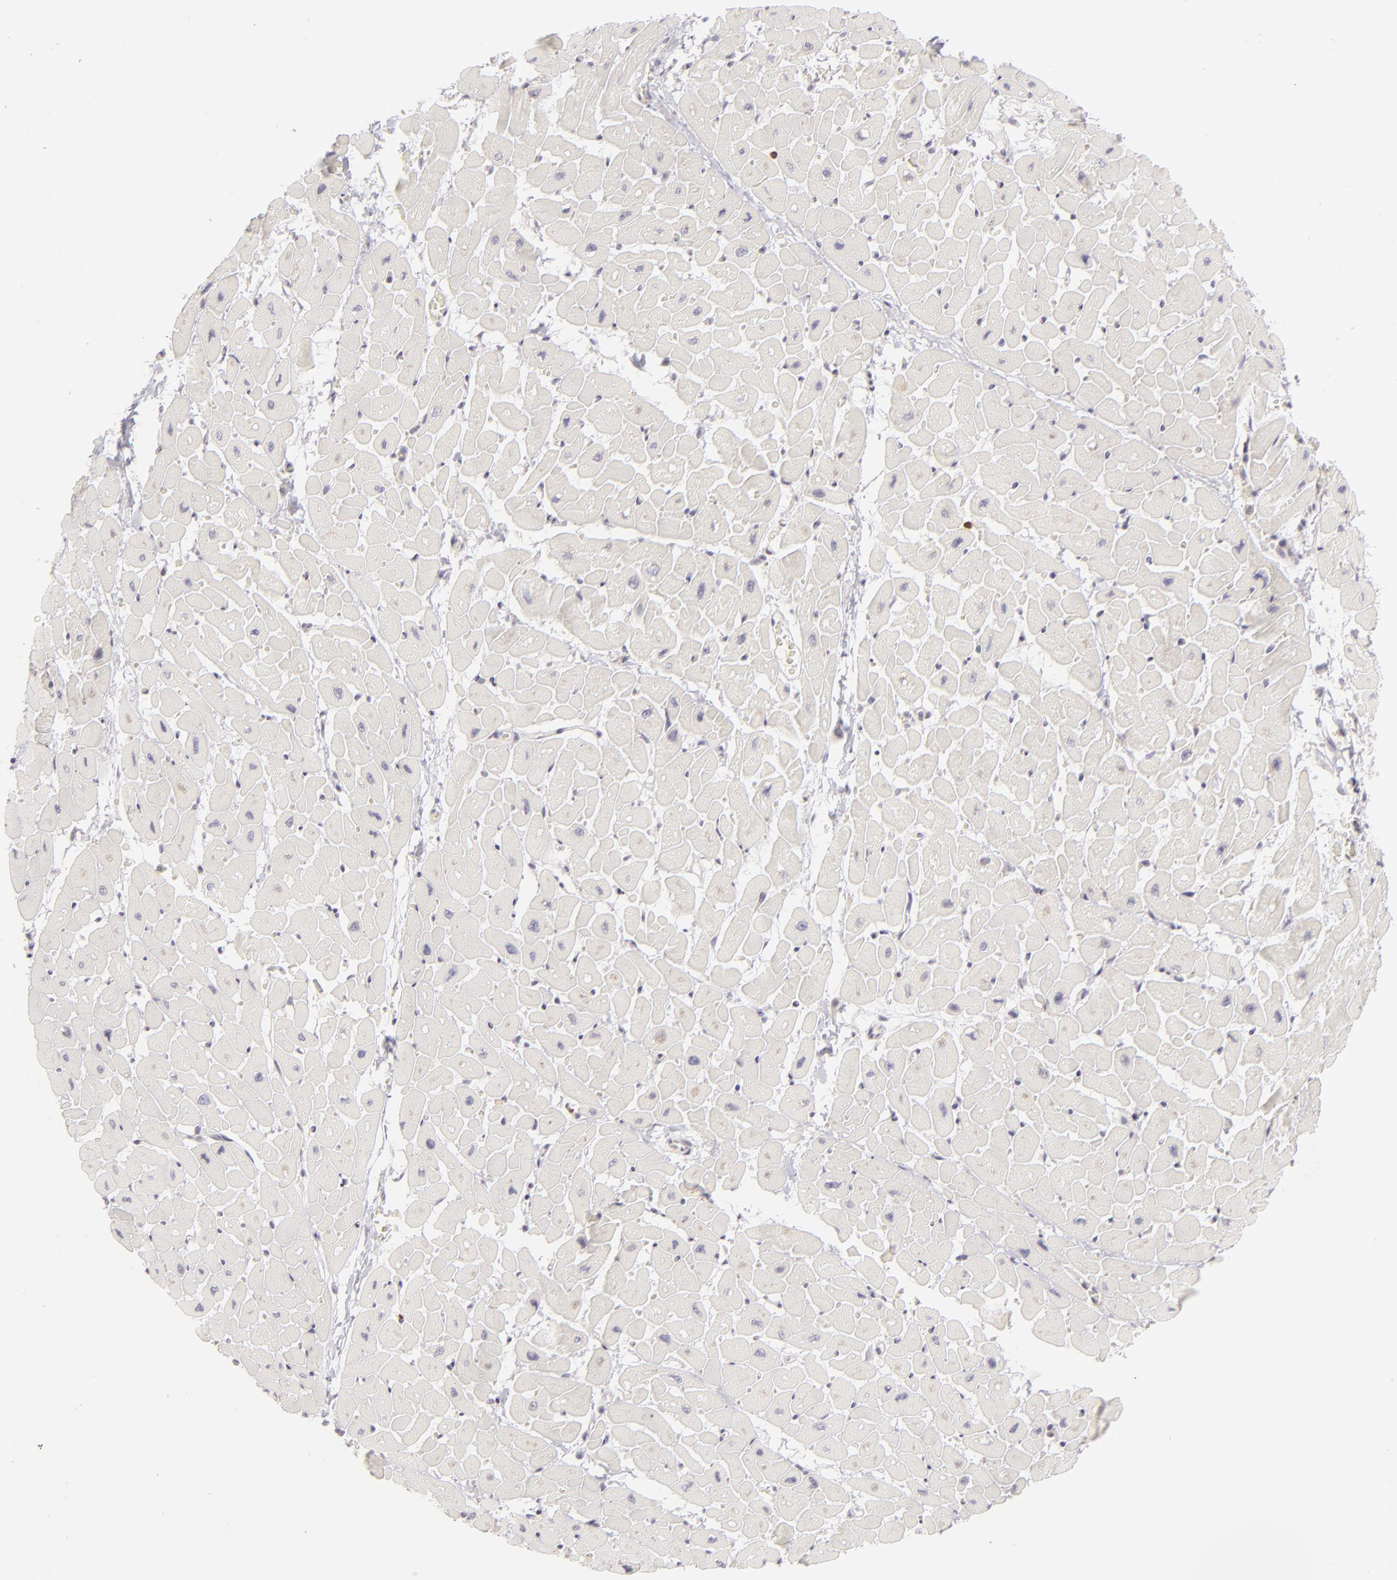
{"staining": {"intensity": "weak", "quantity": "25%-75%", "location": "cytoplasmic/membranous"}, "tissue": "heart muscle", "cell_type": "Cardiomyocytes", "image_type": "normal", "snomed": [{"axis": "morphology", "description": "Normal tissue, NOS"}, {"axis": "topography", "description": "Heart"}], "caption": "Unremarkable heart muscle demonstrates weak cytoplasmic/membranous expression in about 25%-75% of cardiomyocytes (Brightfield microscopy of DAB IHC at high magnification)..", "gene": "APOBEC3G", "patient": {"sex": "male", "age": 45}}